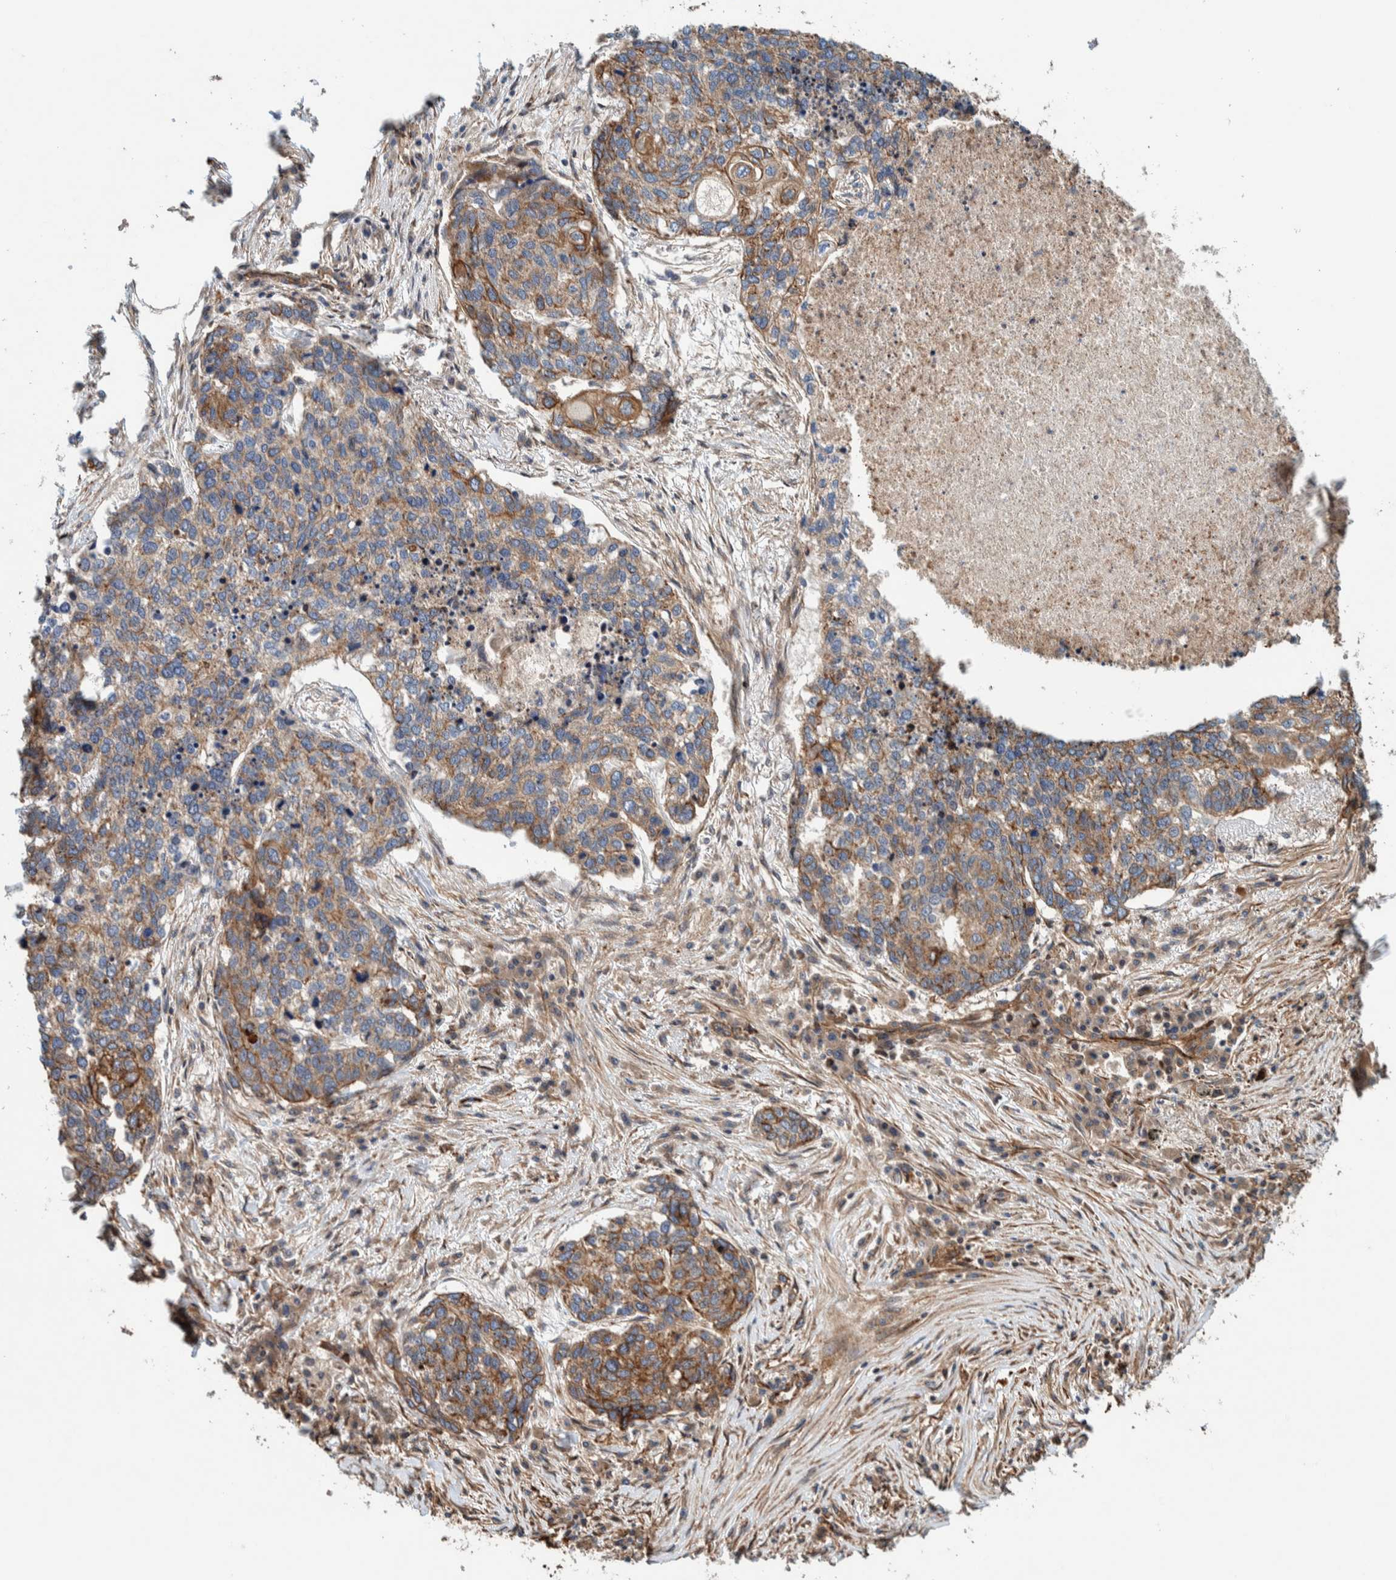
{"staining": {"intensity": "weak", "quantity": "25%-75%", "location": "cytoplasmic/membranous"}, "tissue": "lung cancer", "cell_type": "Tumor cells", "image_type": "cancer", "snomed": [{"axis": "morphology", "description": "Squamous cell carcinoma, NOS"}, {"axis": "topography", "description": "Lung"}], "caption": "Lung cancer stained with DAB (3,3'-diaminobenzidine) immunohistochemistry (IHC) demonstrates low levels of weak cytoplasmic/membranous staining in approximately 25%-75% of tumor cells.", "gene": "PKD1L1", "patient": {"sex": "female", "age": 63}}